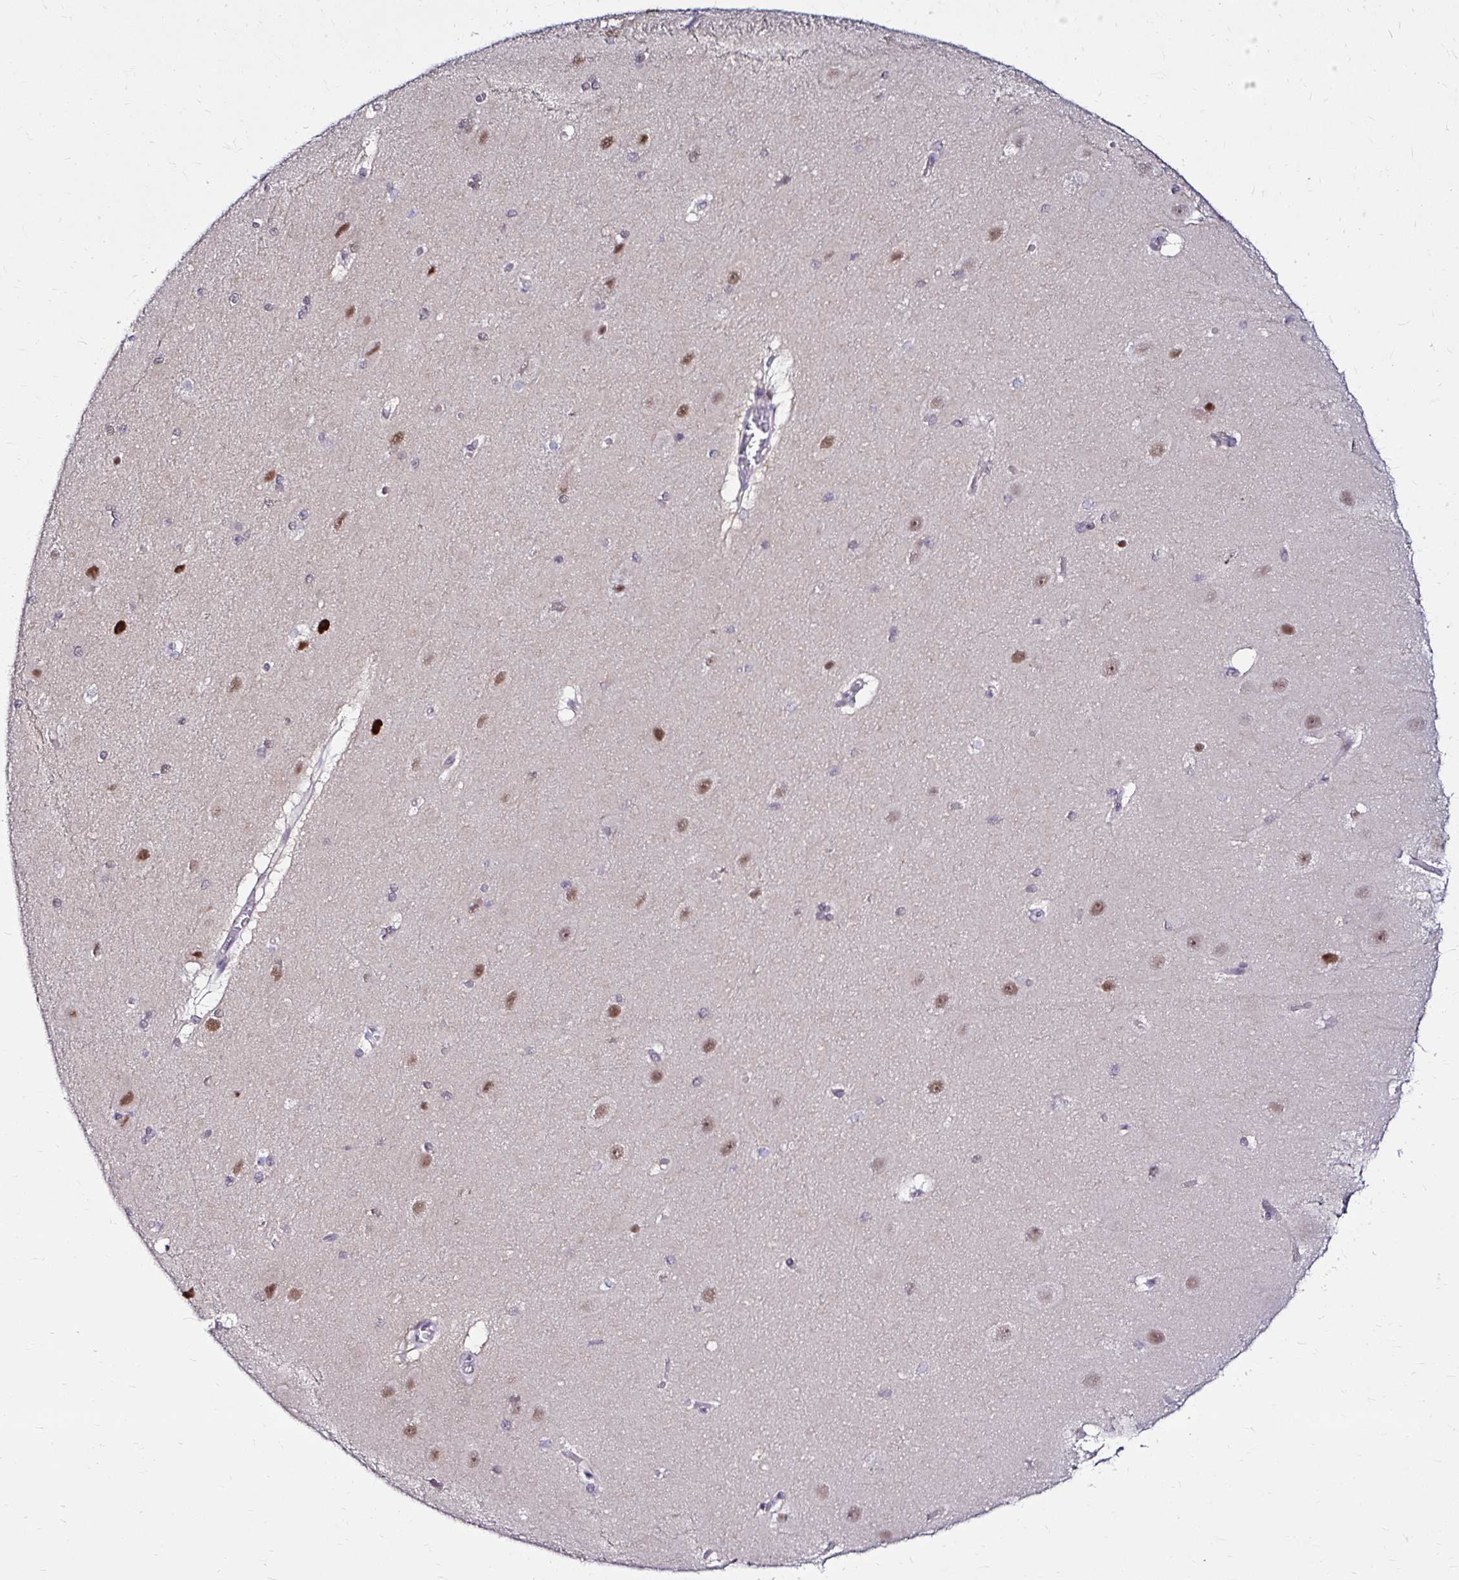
{"staining": {"intensity": "moderate", "quantity": "<25%", "location": "nuclear"}, "tissue": "hippocampus", "cell_type": "Glial cells", "image_type": "normal", "snomed": [{"axis": "morphology", "description": "Normal tissue, NOS"}, {"axis": "topography", "description": "Cerebral cortex"}, {"axis": "topography", "description": "Hippocampus"}], "caption": "A brown stain highlights moderate nuclear expression of a protein in glial cells of unremarkable human hippocampus. Nuclei are stained in blue.", "gene": "PSMD3", "patient": {"sex": "female", "age": 19}}